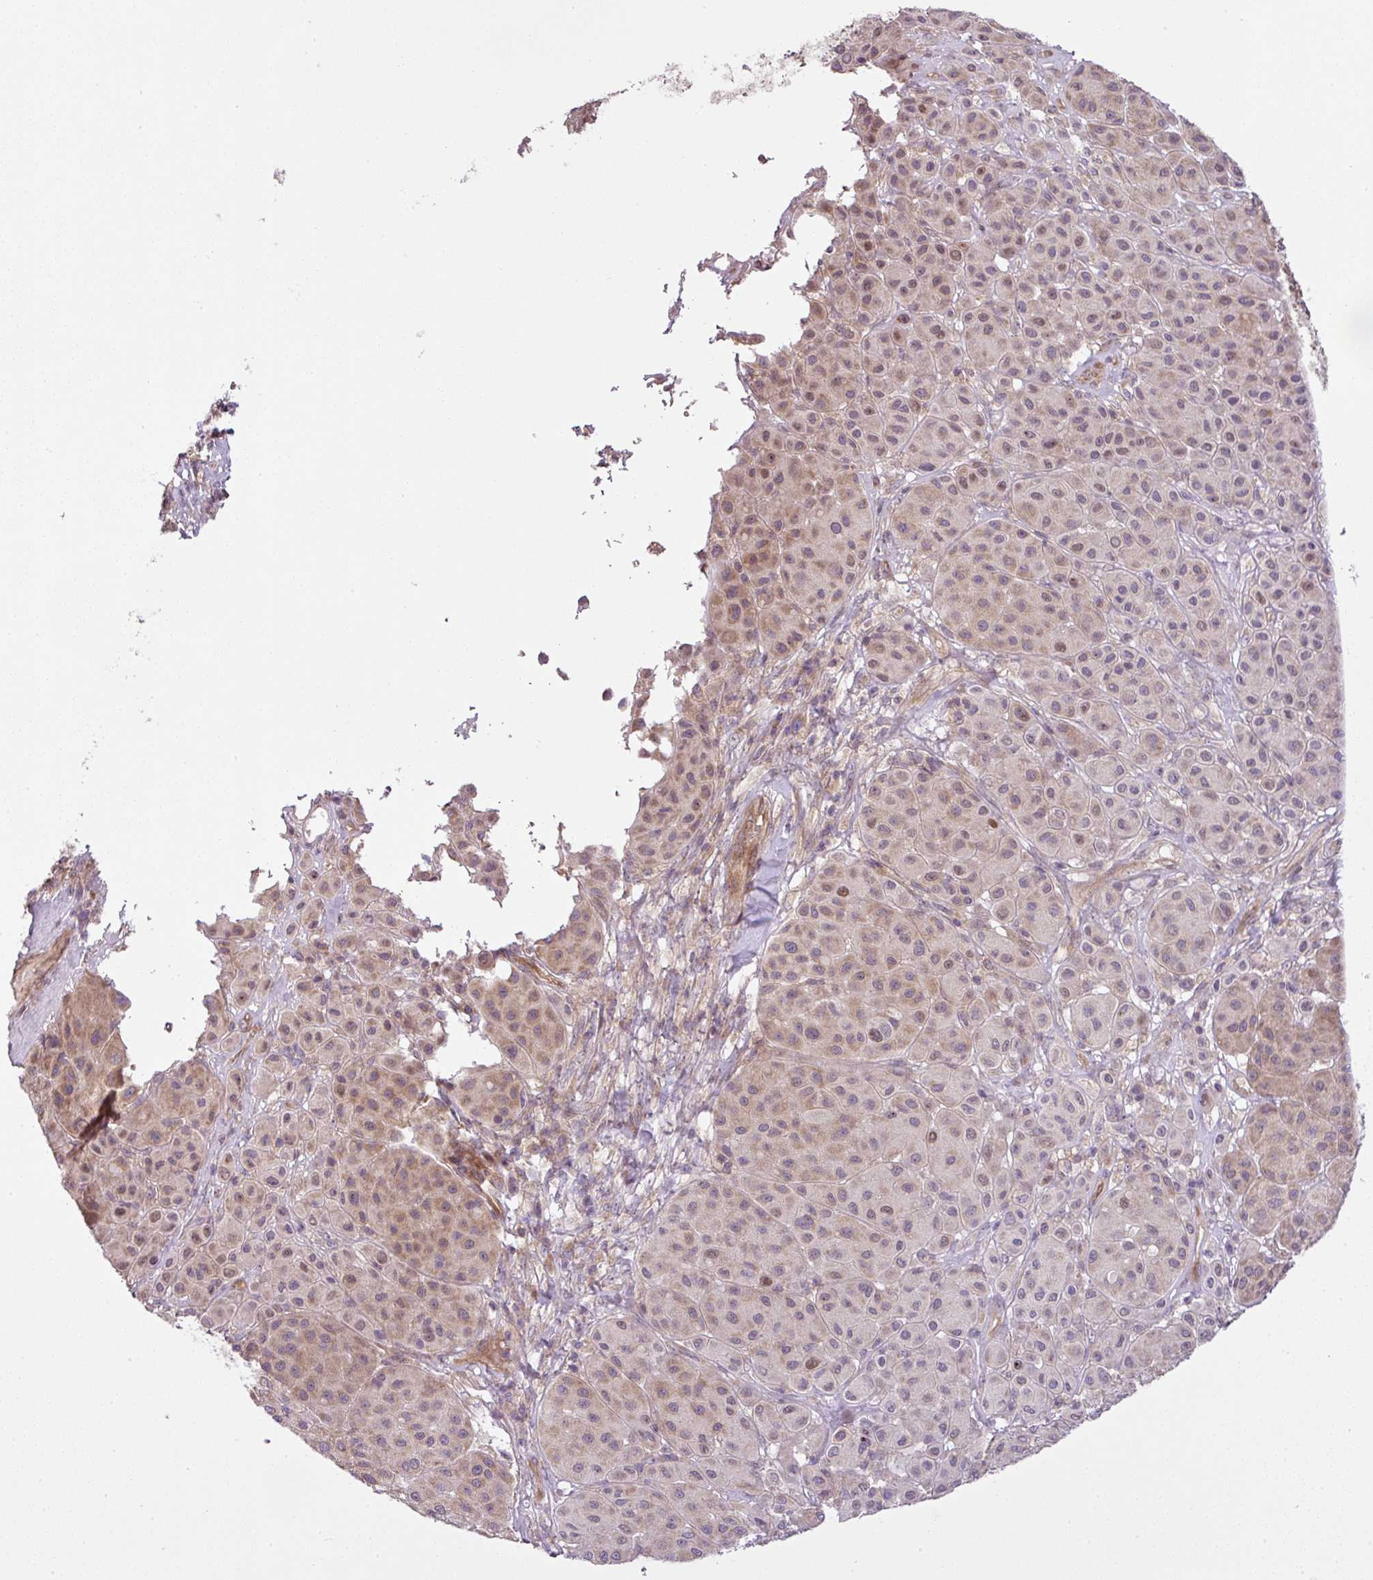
{"staining": {"intensity": "weak", "quantity": "25%-75%", "location": "cytoplasmic/membranous,nuclear"}, "tissue": "melanoma", "cell_type": "Tumor cells", "image_type": "cancer", "snomed": [{"axis": "morphology", "description": "Malignant melanoma, Metastatic site"}, {"axis": "topography", "description": "Smooth muscle"}], "caption": "The histopathology image shows a brown stain indicating the presence of a protein in the cytoplasmic/membranous and nuclear of tumor cells in malignant melanoma (metastatic site).", "gene": "COX18", "patient": {"sex": "male", "age": 41}}